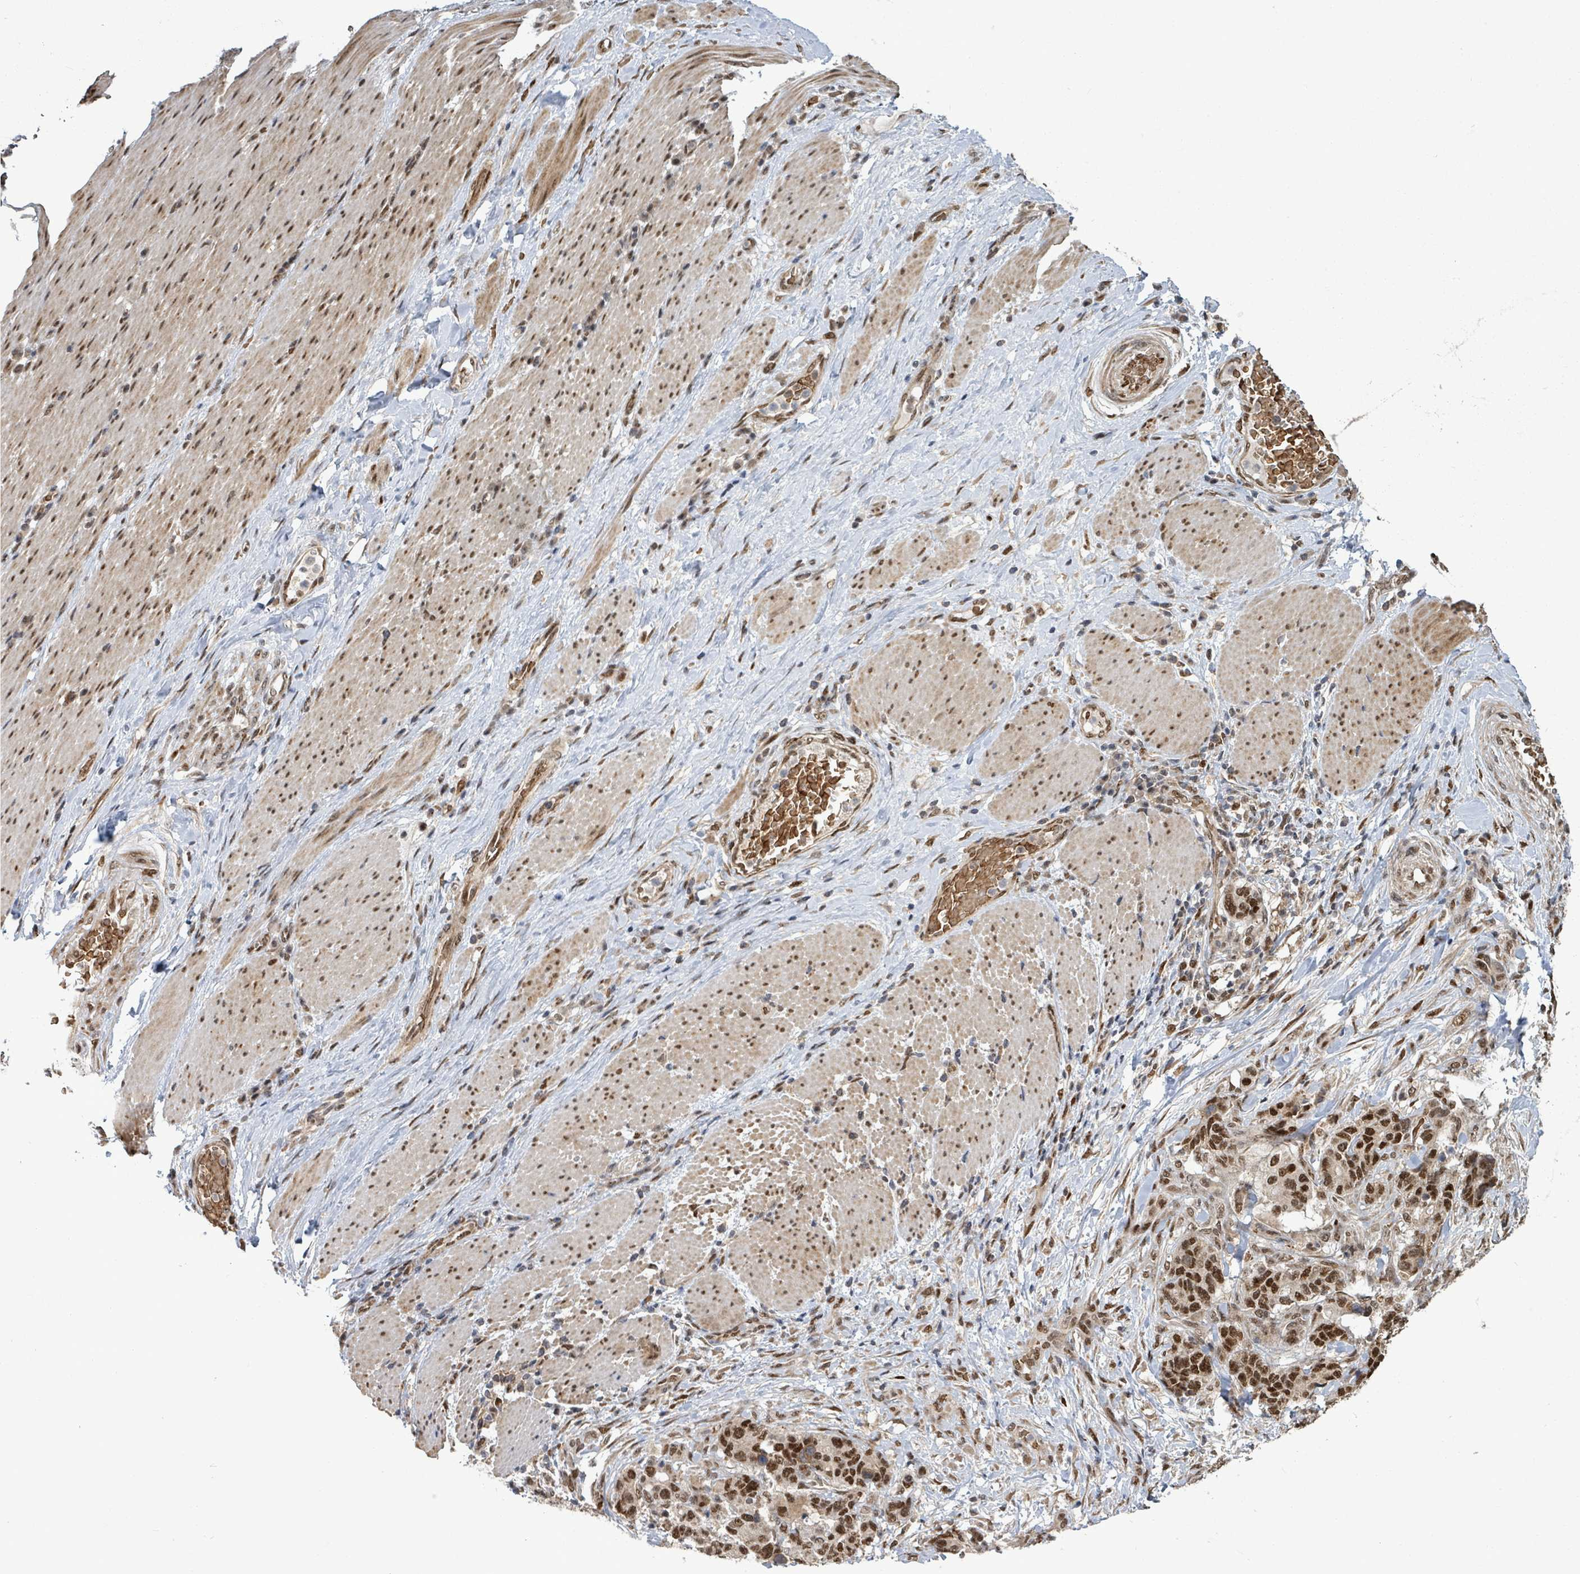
{"staining": {"intensity": "moderate", "quantity": ">75%", "location": "nuclear"}, "tissue": "stomach cancer", "cell_type": "Tumor cells", "image_type": "cancer", "snomed": [{"axis": "morphology", "description": "Normal tissue, NOS"}, {"axis": "morphology", "description": "Adenocarcinoma, NOS"}, {"axis": "topography", "description": "Stomach"}], "caption": "The histopathology image shows a brown stain indicating the presence of a protein in the nuclear of tumor cells in stomach adenocarcinoma. (Stains: DAB (3,3'-diaminobenzidine) in brown, nuclei in blue, Microscopy: brightfield microscopy at high magnification).", "gene": "PATZ1", "patient": {"sex": "female", "age": 64}}